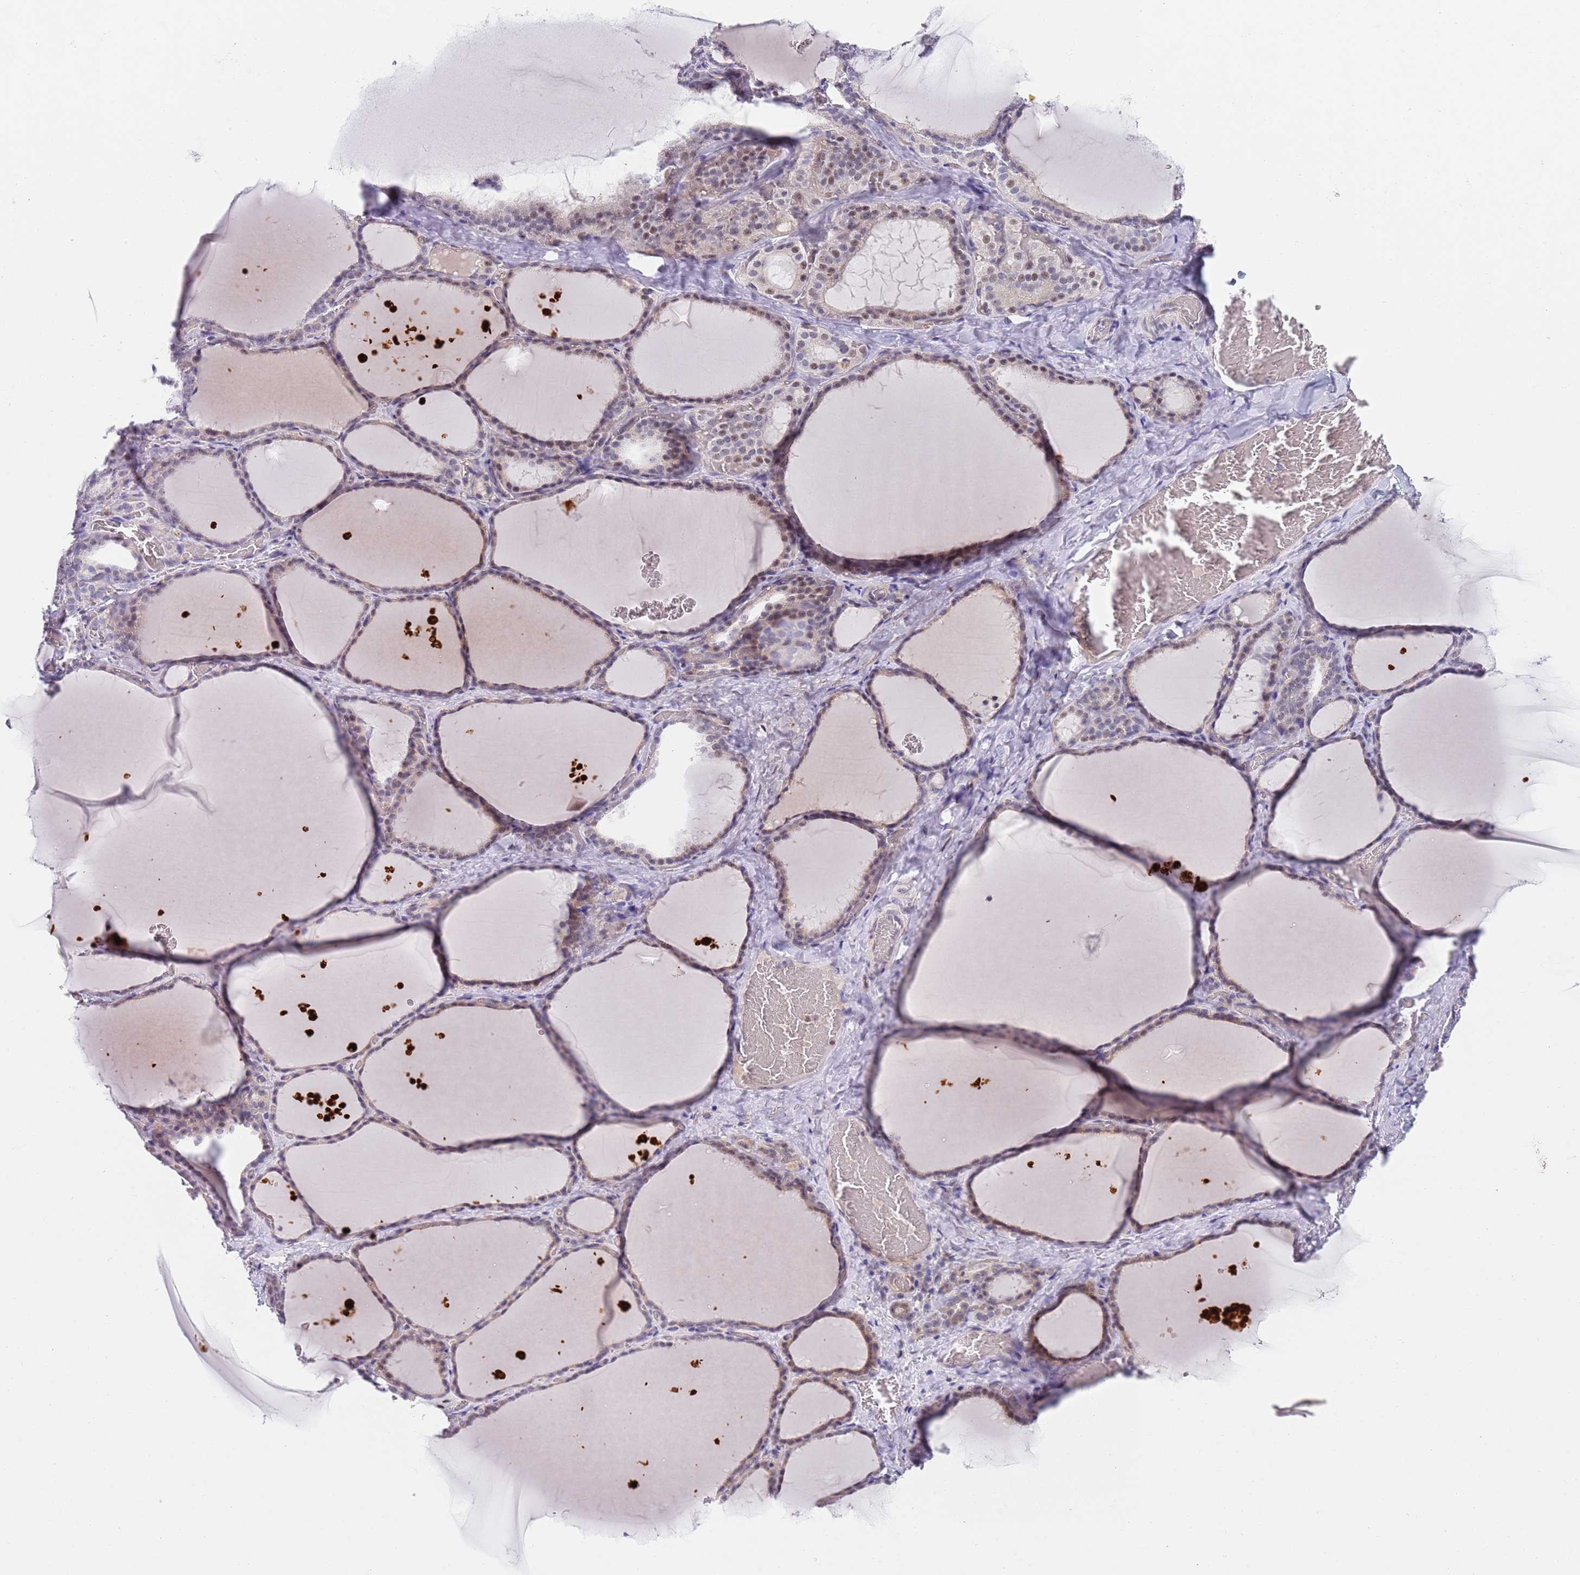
{"staining": {"intensity": "weak", "quantity": "25%-75%", "location": "cytoplasmic/membranous,nuclear"}, "tissue": "thyroid gland", "cell_type": "Glandular cells", "image_type": "normal", "snomed": [{"axis": "morphology", "description": "Normal tissue, NOS"}, {"axis": "topography", "description": "Thyroid gland"}], "caption": "An image of thyroid gland stained for a protein reveals weak cytoplasmic/membranous,nuclear brown staining in glandular cells.", "gene": "PLCL2", "patient": {"sex": "female", "age": 39}}